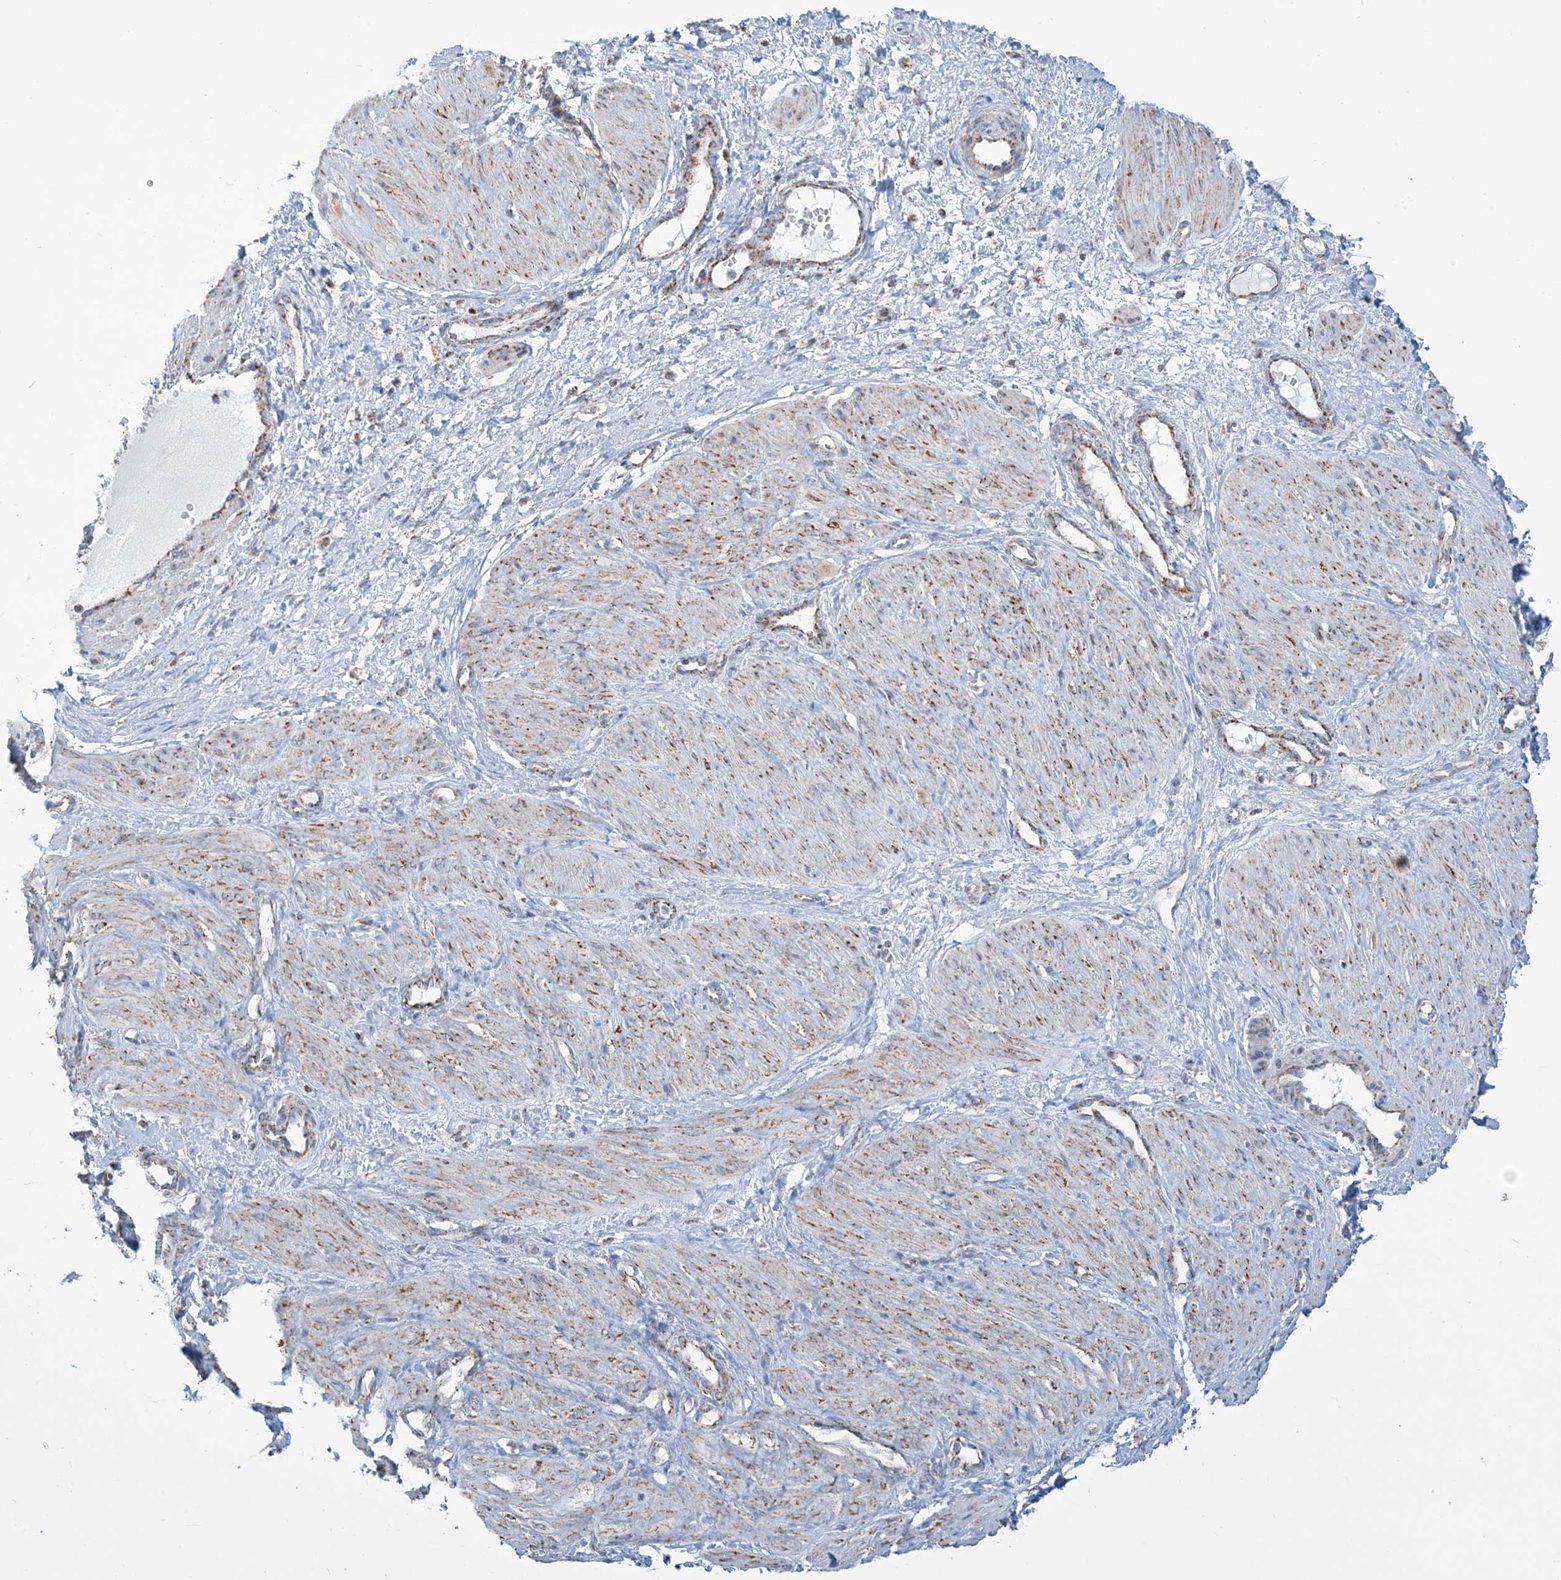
{"staining": {"intensity": "moderate", "quantity": "25%-75%", "location": "cytoplasmic/membranous"}, "tissue": "smooth muscle", "cell_type": "Smooth muscle cells", "image_type": "normal", "snomed": [{"axis": "morphology", "description": "Normal tissue, NOS"}, {"axis": "topography", "description": "Endometrium"}], "caption": "Immunohistochemistry (IHC) micrograph of normal smooth muscle: smooth muscle stained using immunohistochemistry shows medium levels of moderate protein expression localized specifically in the cytoplasmic/membranous of smooth muscle cells, appearing as a cytoplasmic/membranous brown color.", "gene": "SAMM50", "patient": {"sex": "female", "age": 33}}